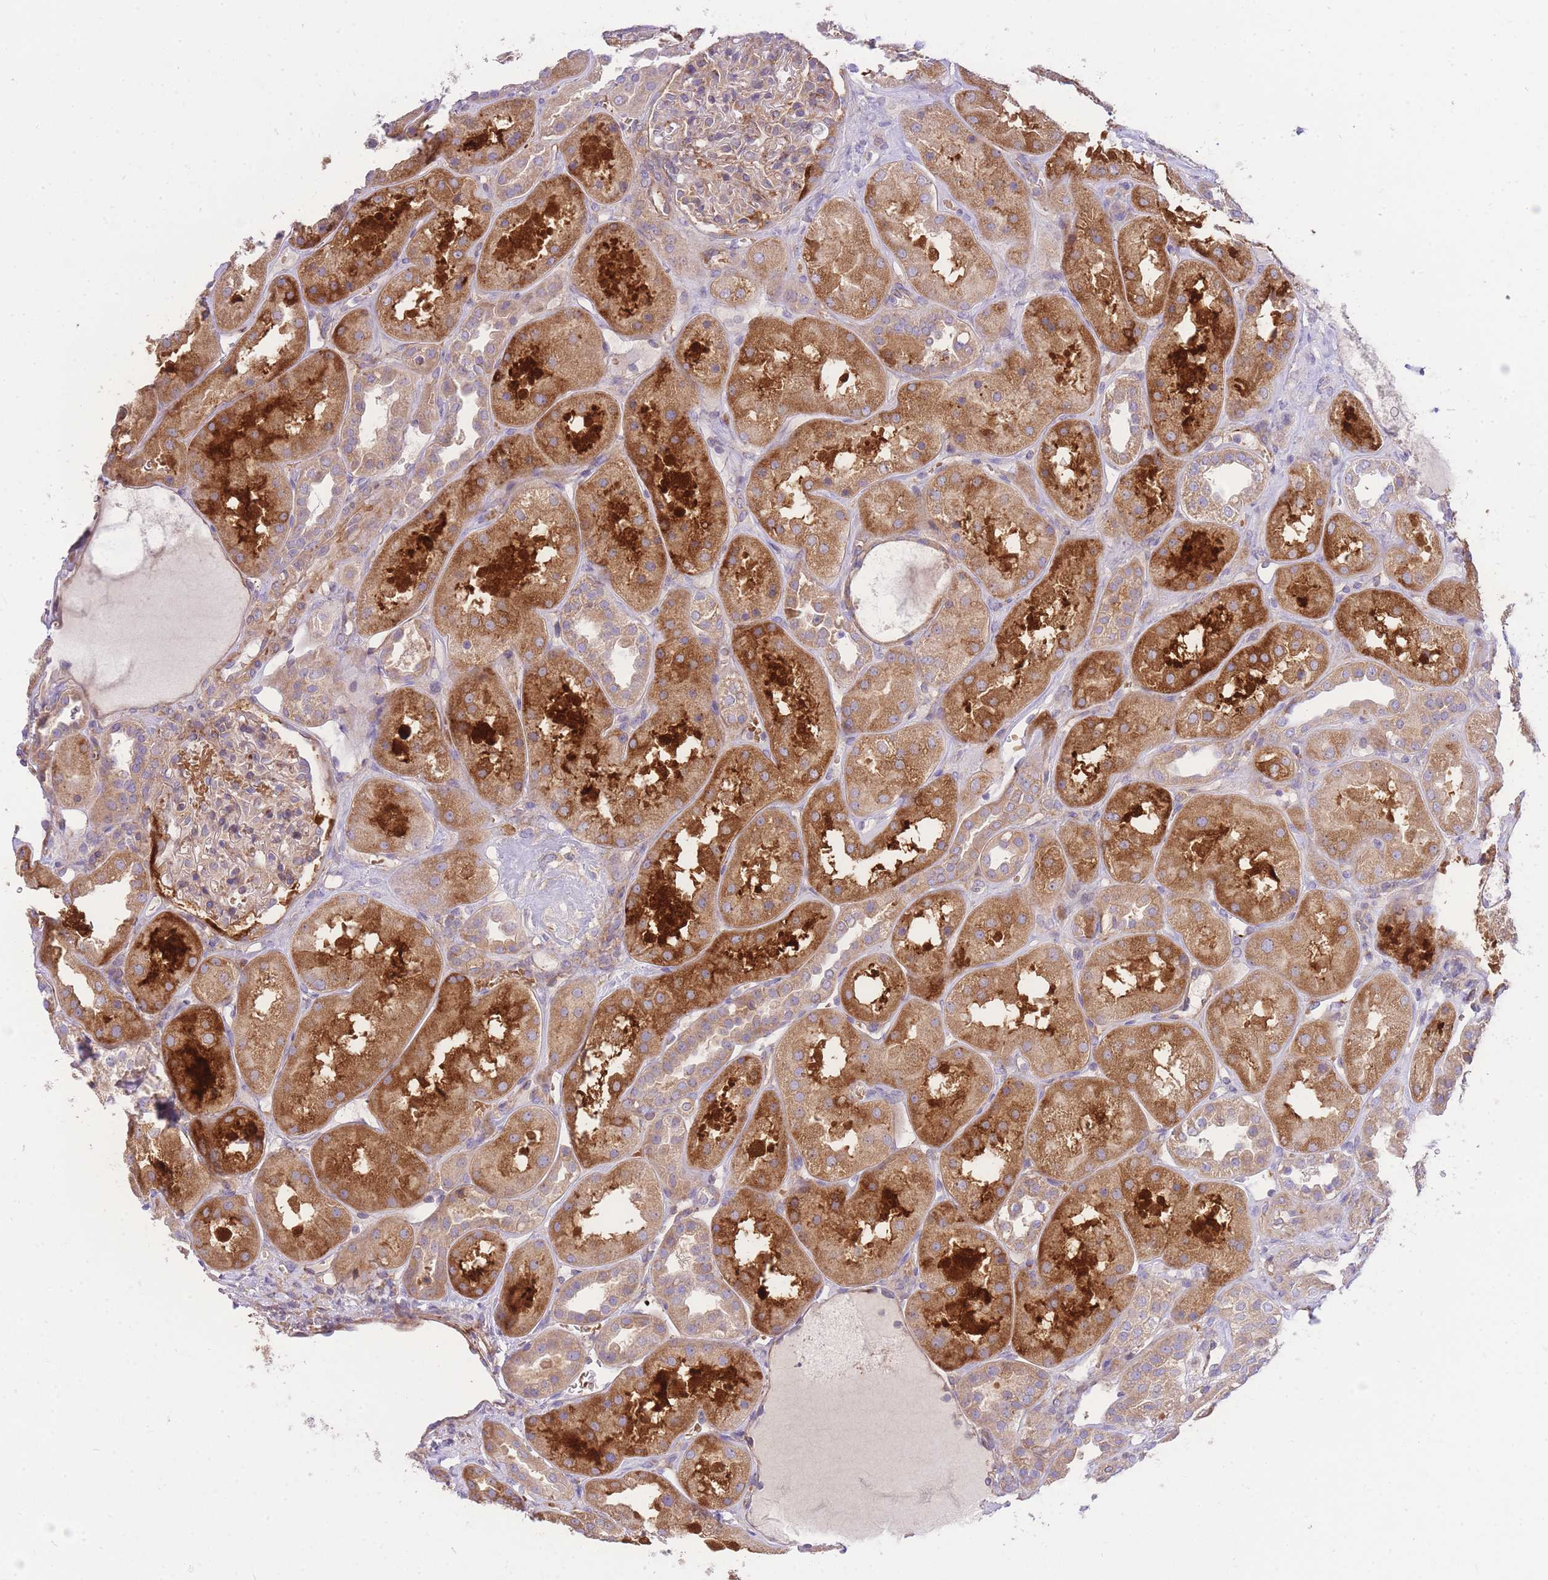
{"staining": {"intensity": "moderate", "quantity": "<25%", "location": "cytoplasmic/membranous"}, "tissue": "kidney", "cell_type": "Cells in glomeruli", "image_type": "normal", "snomed": [{"axis": "morphology", "description": "Normal tissue, NOS"}, {"axis": "topography", "description": "Kidney"}], "caption": "Protein analysis of normal kidney reveals moderate cytoplasmic/membranous expression in about <25% of cells in glomeruli. The staining is performed using DAB (3,3'-diaminobenzidine) brown chromogen to label protein expression. The nuclei are counter-stained blue using hematoxylin.", "gene": "INSYN2B", "patient": {"sex": "male", "age": 70}}